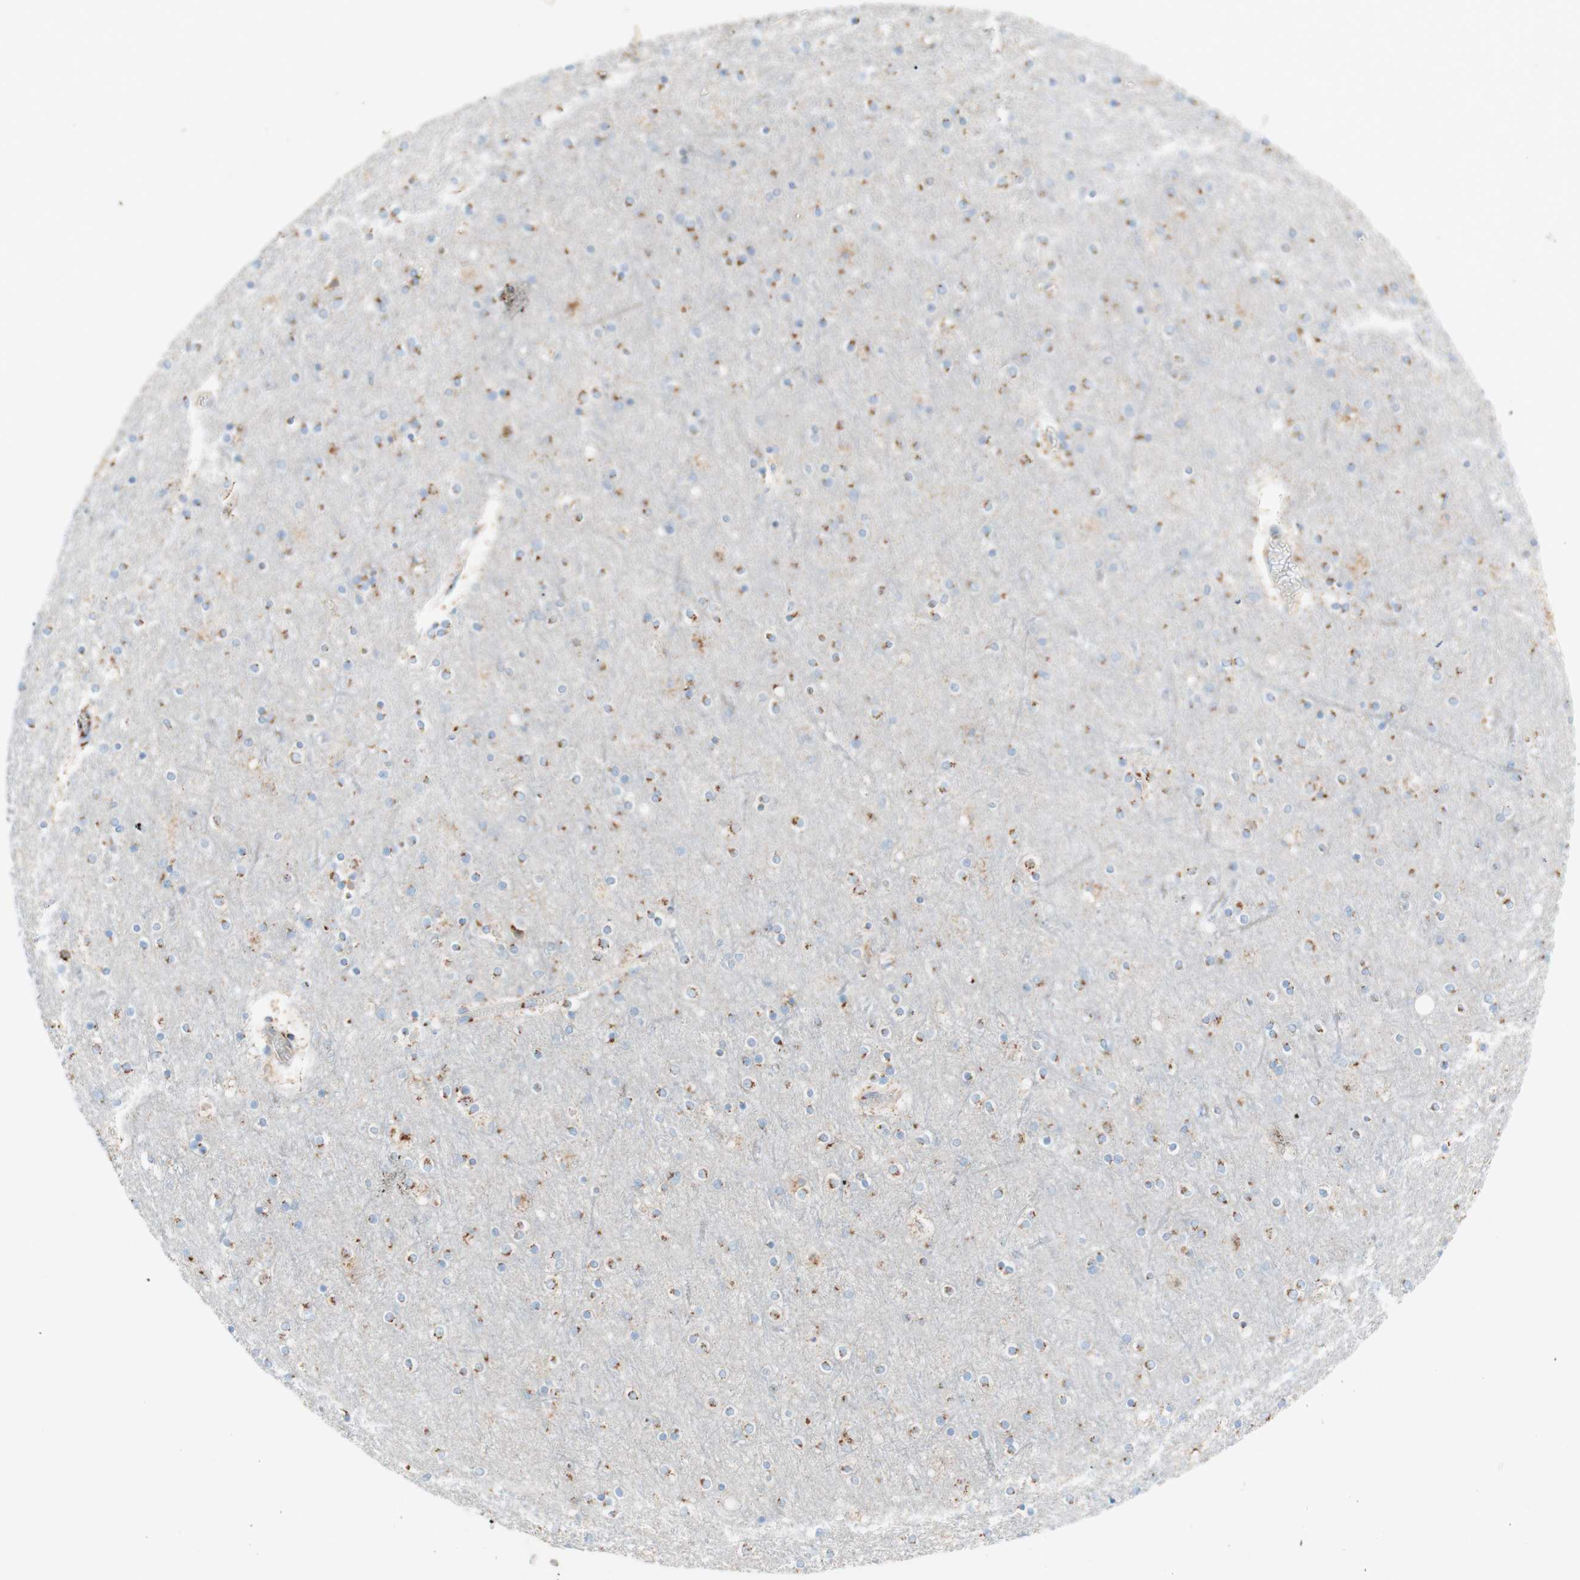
{"staining": {"intensity": "moderate", "quantity": "<25%", "location": "cytoplasmic/membranous"}, "tissue": "cerebral cortex", "cell_type": "Endothelial cells", "image_type": "normal", "snomed": [{"axis": "morphology", "description": "Normal tissue, NOS"}, {"axis": "topography", "description": "Cerebral cortex"}], "caption": "Immunohistochemical staining of unremarkable cerebral cortex demonstrates low levels of moderate cytoplasmic/membranous expression in approximately <25% of endothelial cells.", "gene": "GOLGB1", "patient": {"sex": "female", "age": 54}}